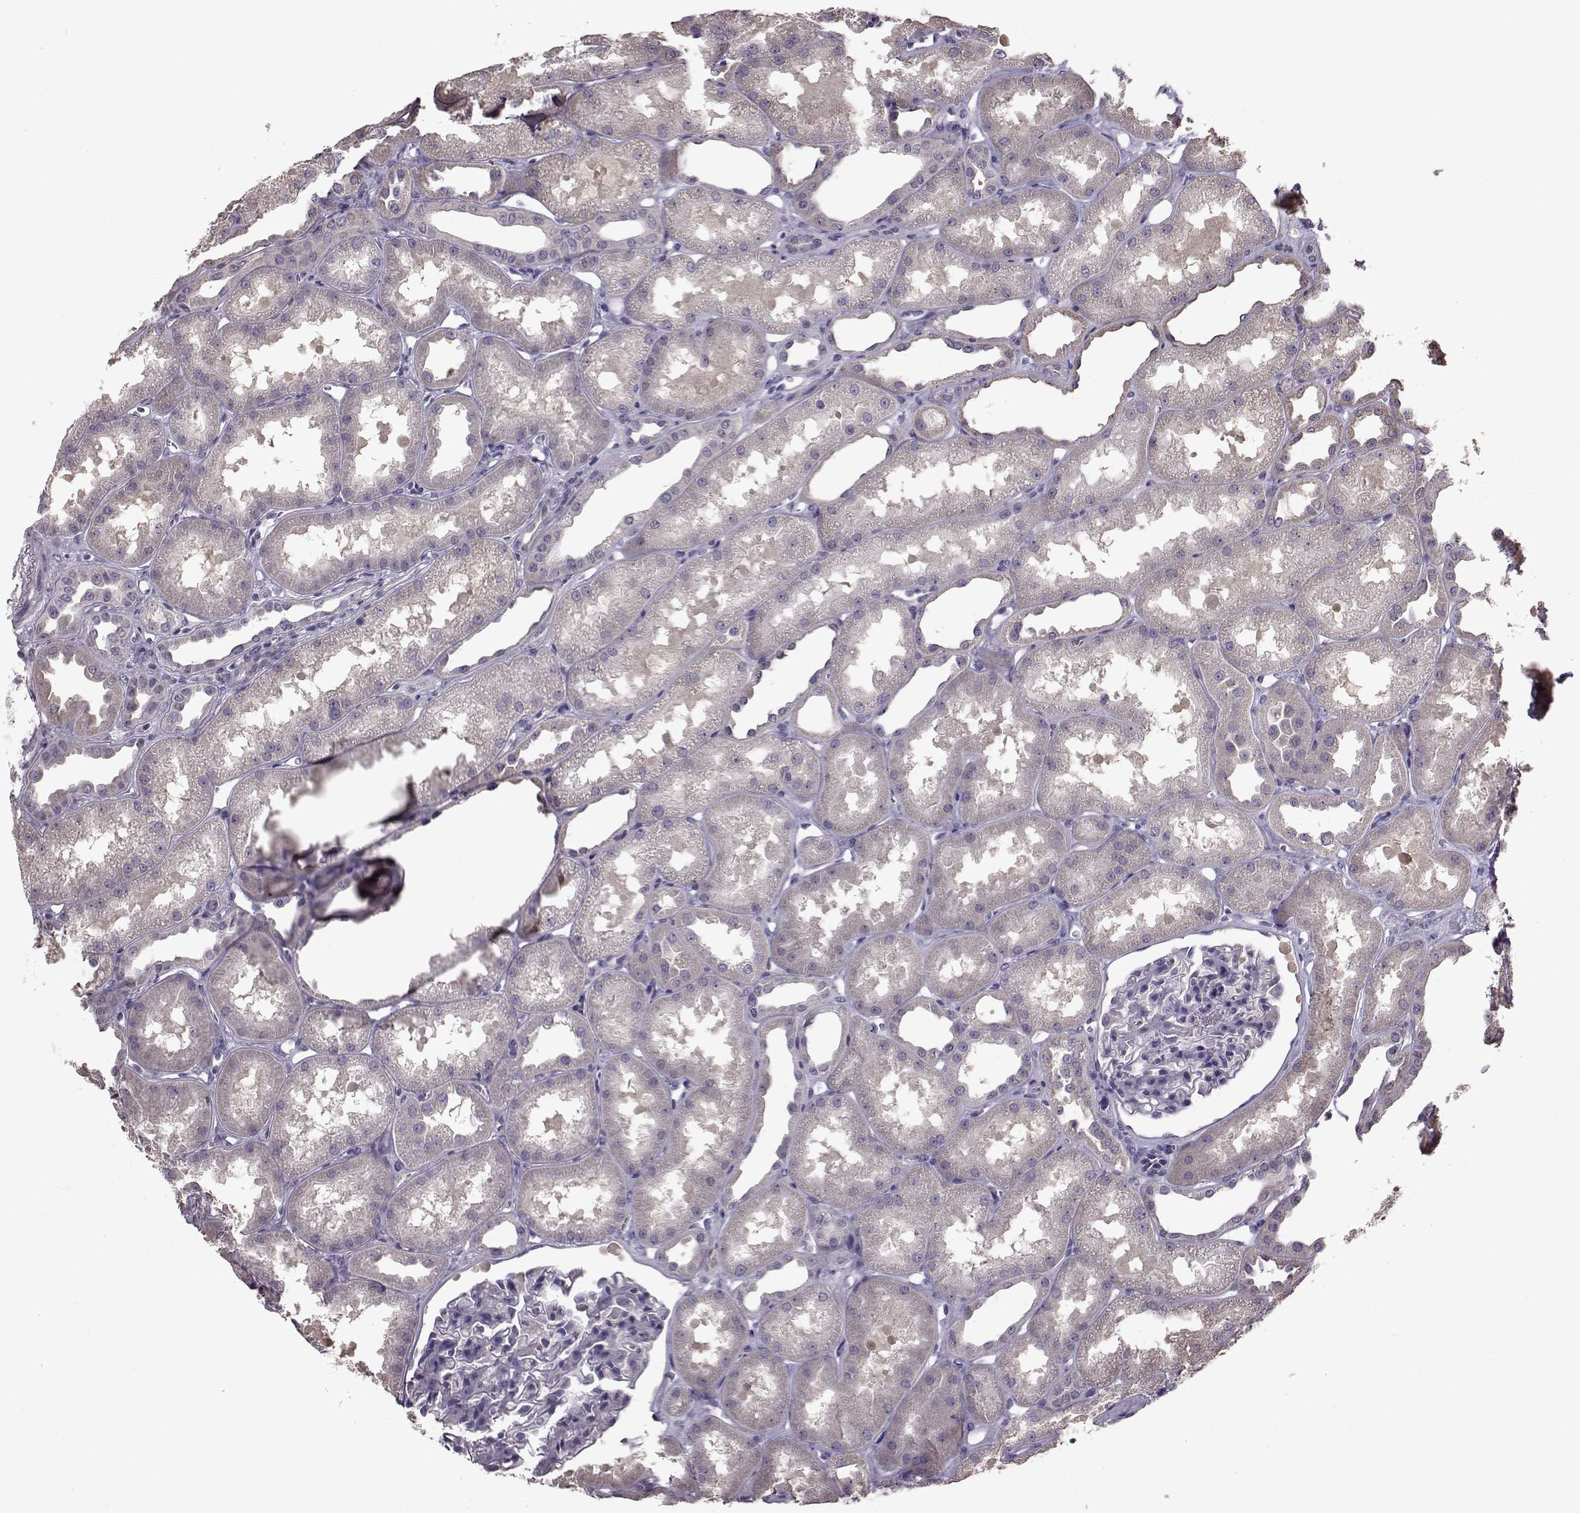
{"staining": {"intensity": "negative", "quantity": "none", "location": "none"}, "tissue": "kidney", "cell_type": "Cells in glomeruli", "image_type": "normal", "snomed": [{"axis": "morphology", "description": "Normal tissue, NOS"}, {"axis": "topography", "description": "Kidney"}], "caption": "There is no significant positivity in cells in glomeruli of kidney. (Stains: DAB (3,3'-diaminobenzidine) IHC with hematoxylin counter stain, Microscopy: brightfield microscopy at high magnification).", "gene": "ADGRG2", "patient": {"sex": "male", "age": 61}}